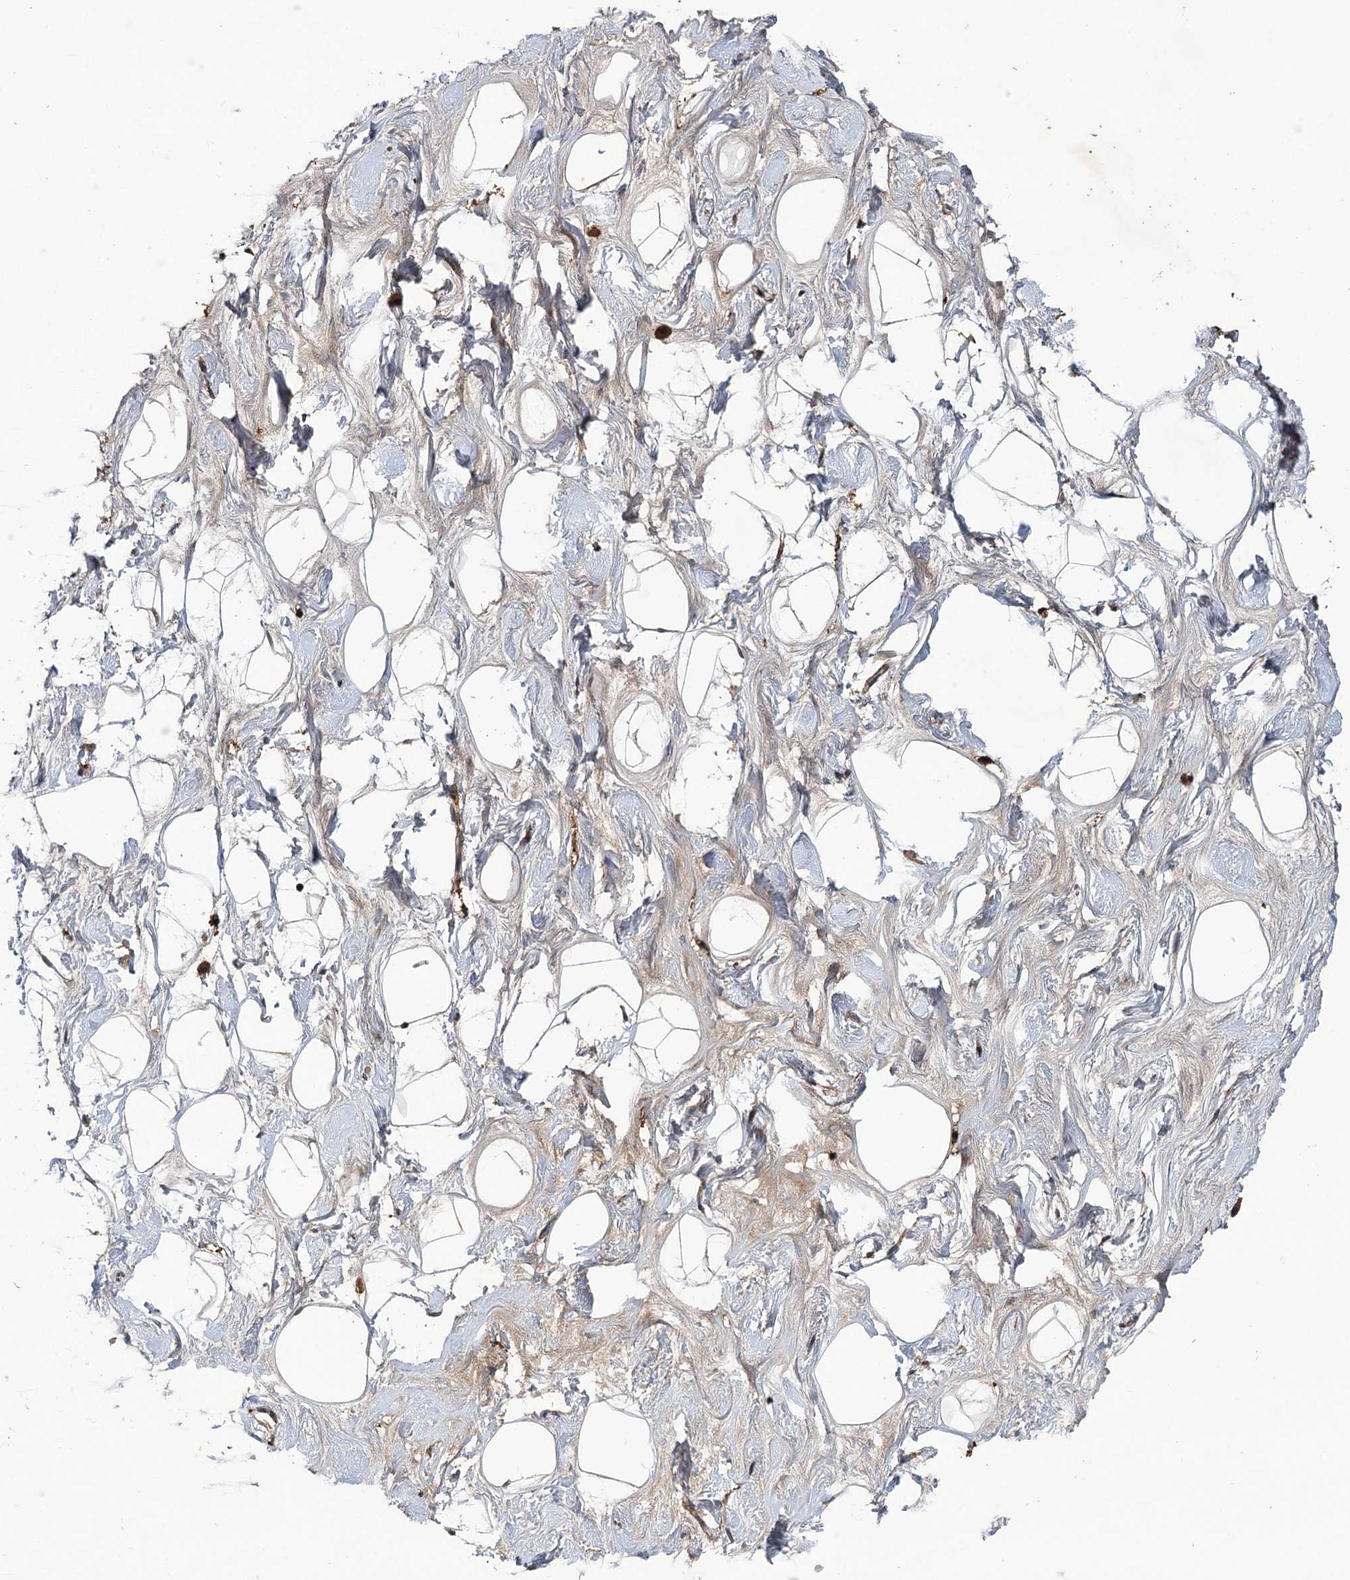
{"staining": {"intensity": "negative", "quantity": "none", "location": "none"}, "tissue": "breast", "cell_type": "Adipocytes", "image_type": "normal", "snomed": [{"axis": "morphology", "description": "Normal tissue, NOS"}, {"axis": "morphology", "description": "Adenoma, NOS"}, {"axis": "topography", "description": "Breast"}], "caption": "Immunohistochemistry micrograph of unremarkable breast: breast stained with DAB (3,3'-diaminobenzidine) exhibits no significant protein staining in adipocytes. (DAB (3,3'-diaminobenzidine) immunohistochemistry (IHC) visualized using brightfield microscopy, high magnification).", "gene": "ZNF438", "patient": {"sex": "female", "age": 23}}